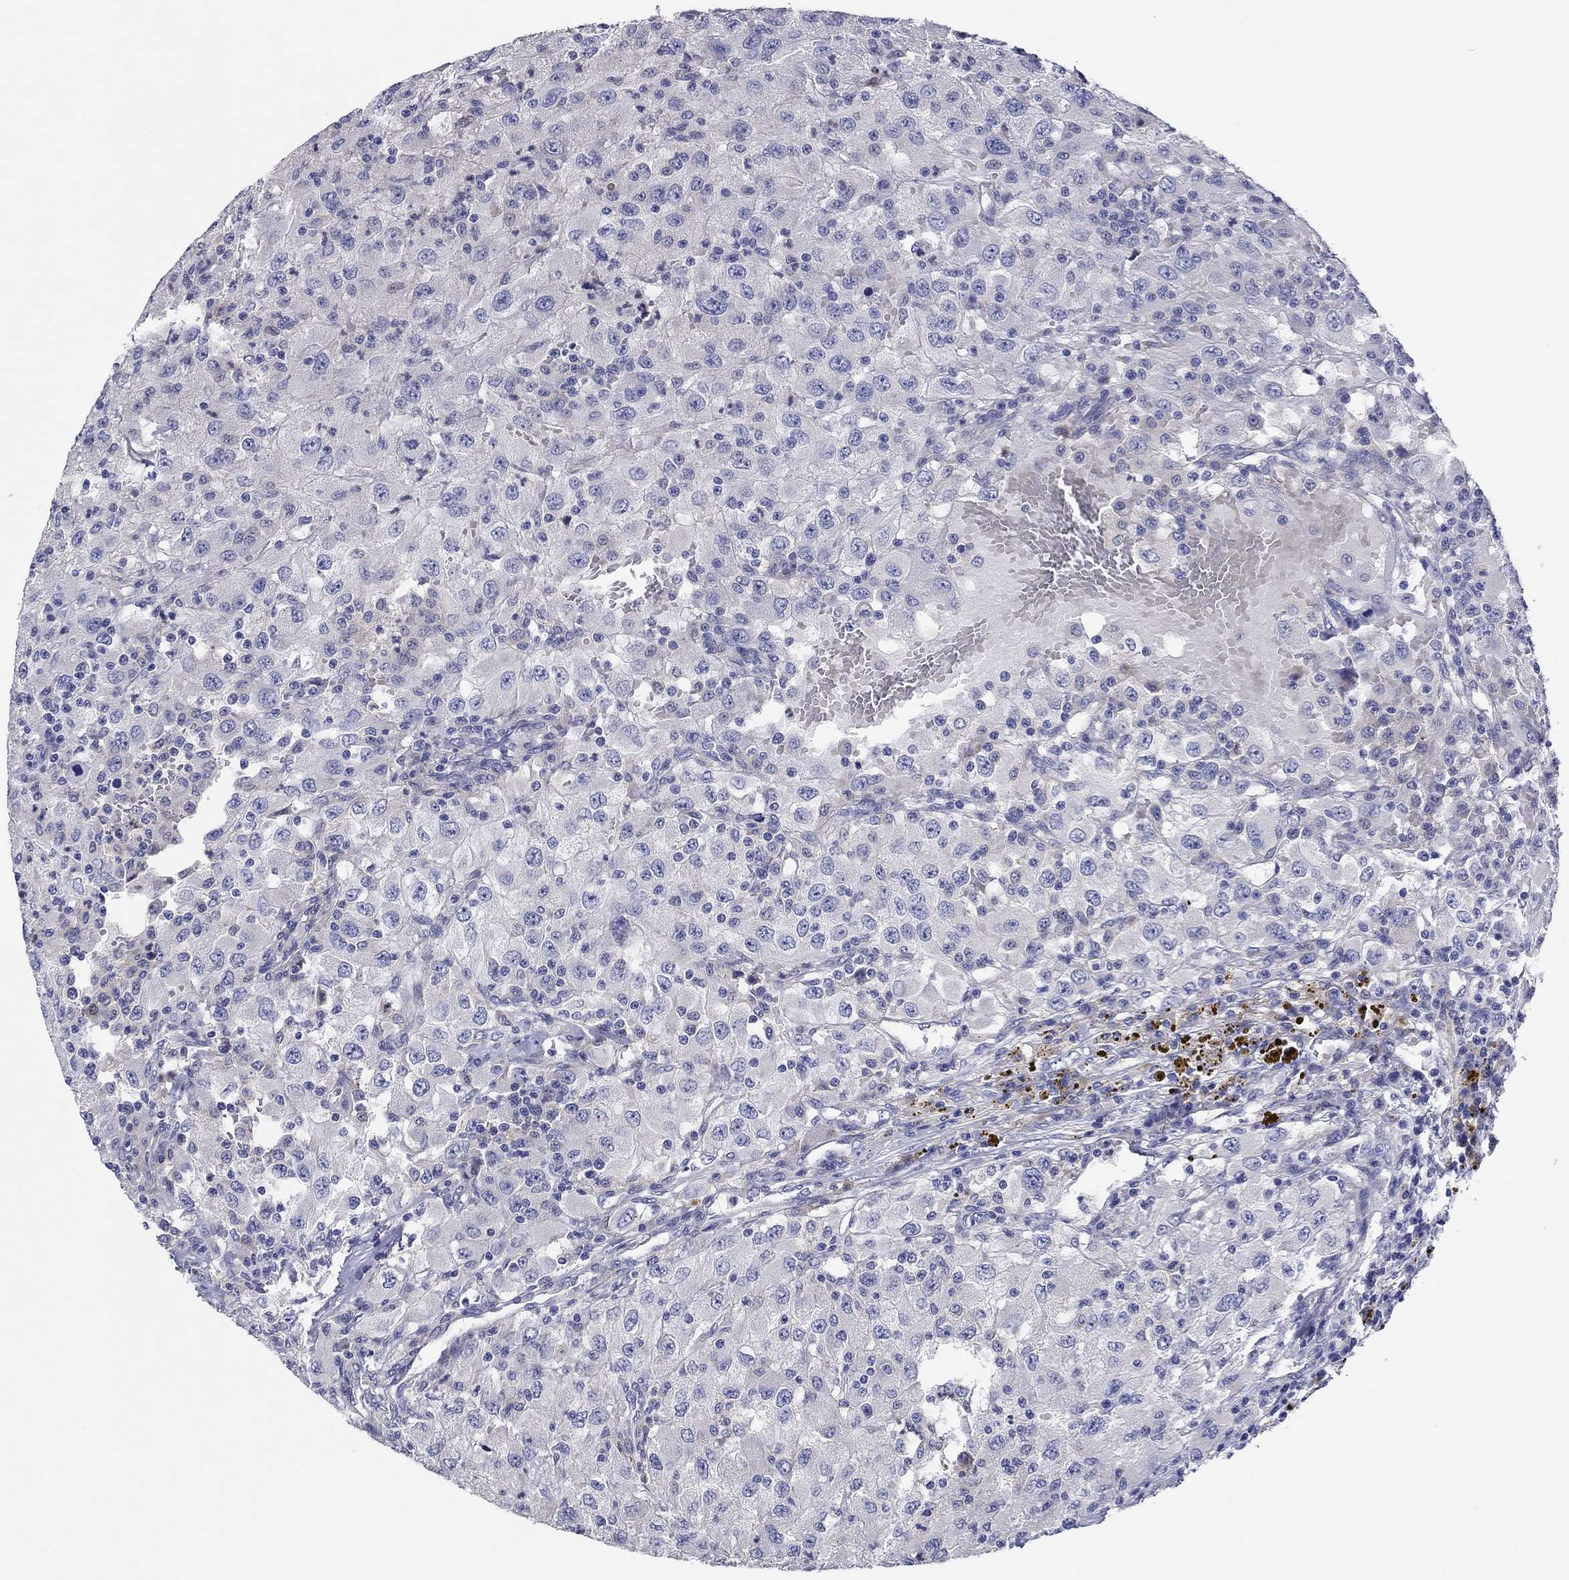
{"staining": {"intensity": "negative", "quantity": "none", "location": "none"}, "tissue": "renal cancer", "cell_type": "Tumor cells", "image_type": "cancer", "snomed": [{"axis": "morphology", "description": "Adenocarcinoma, NOS"}, {"axis": "topography", "description": "Kidney"}], "caption": "High power microscopy photomicrograph of an immunohistochemistry (IHC) micrograph of renal cancer (adenocarcinoma), revealing no significant staining in tumor cells.", "gene": "HDC", "patient": {"sex": "female", "age": 67}}